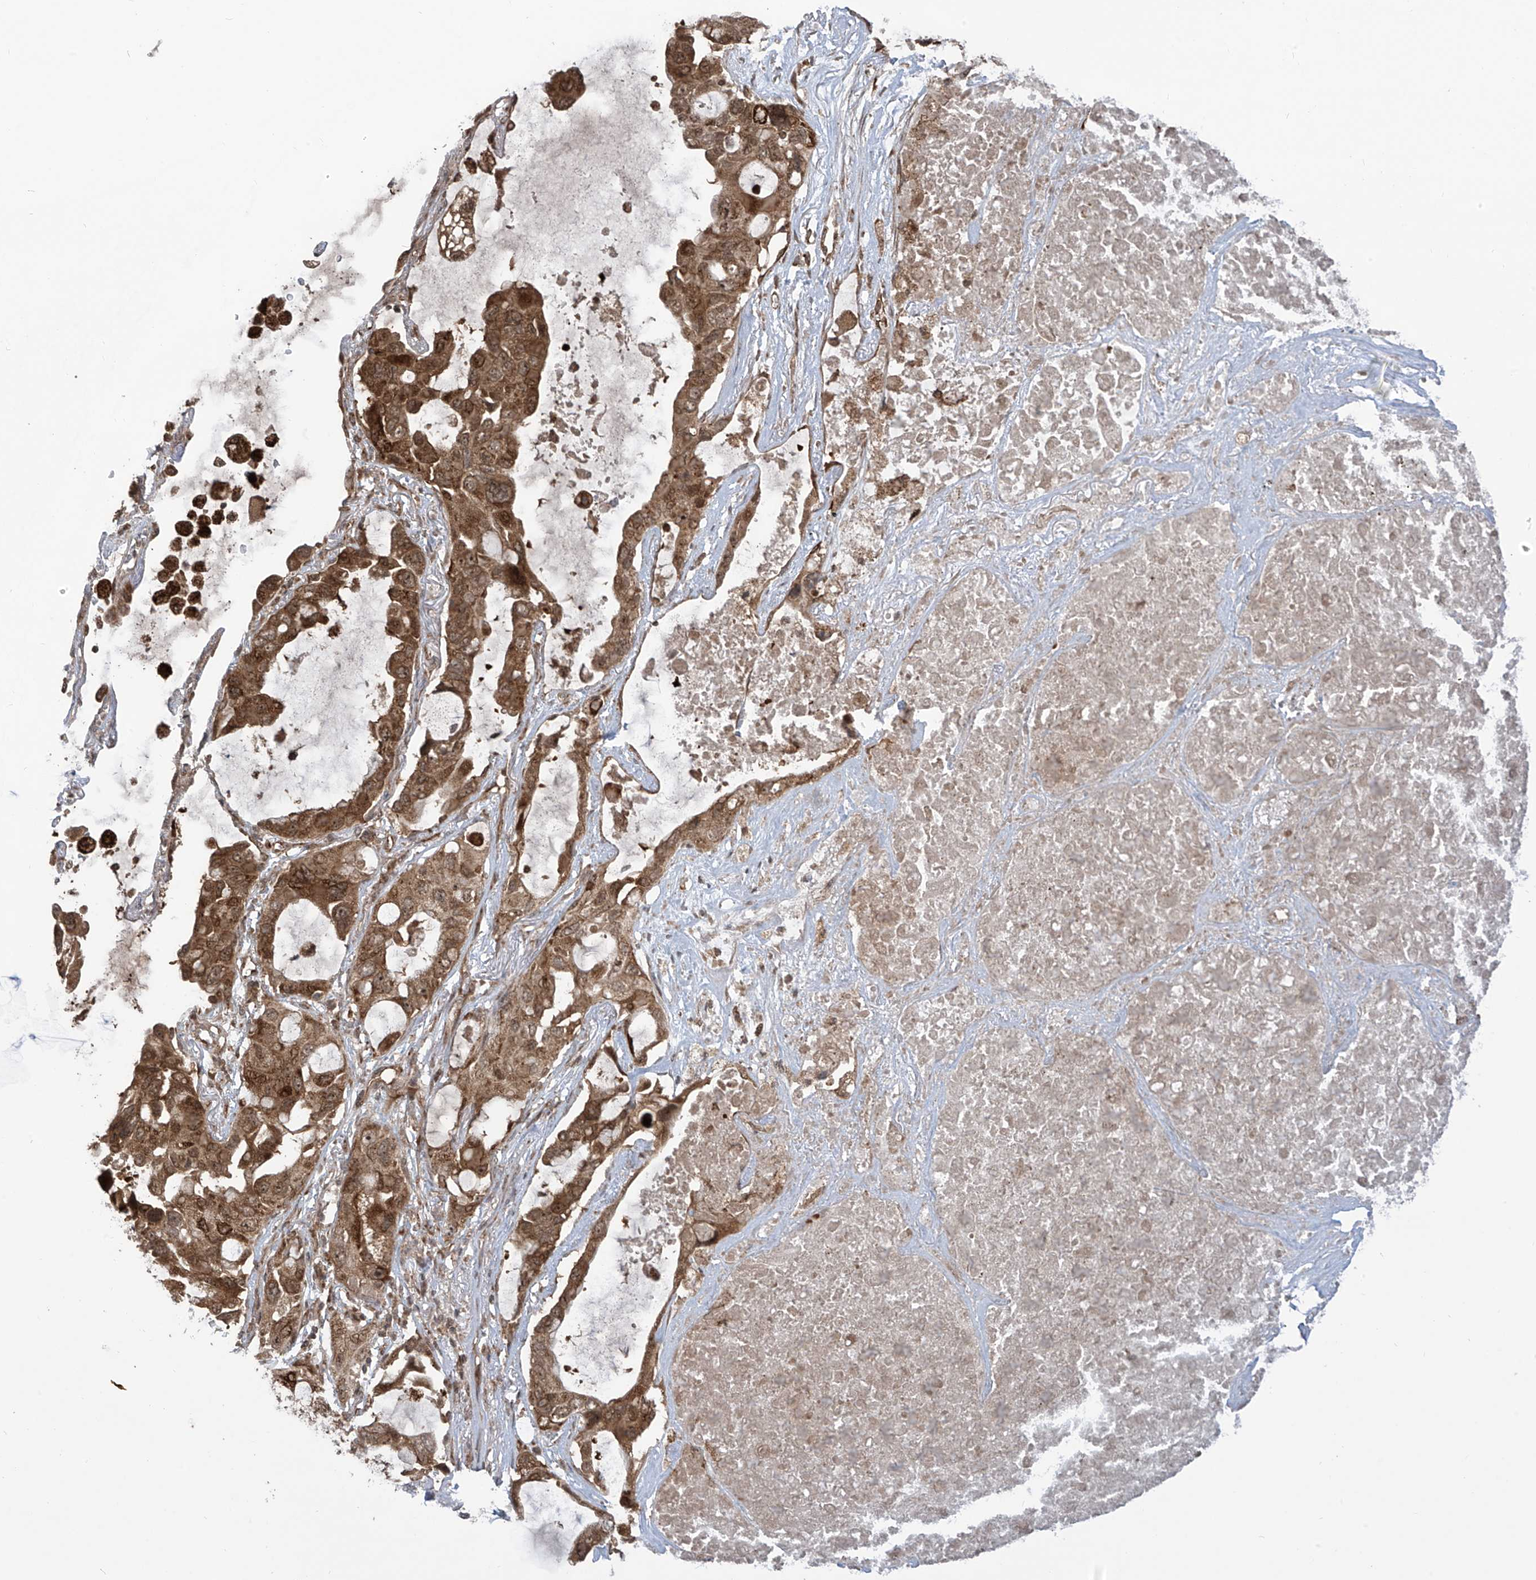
{"staining": {"intensity": "moderate", "quantity": ">75%", "location": "cytoplasmic/membranous"}, "tissue": "lung cancer", "cell_type": "Tumor cells", "image_type": "cancer", "snomed": [{"axis": "morphology", "description": "Squamous cell carcinoma, NOS"}, {"axis": "topography", "description": "Lung"}], "caption": "Moderate cytoplasmic/membranous expression for a protein is seen in approximately >75% of tumor cells of lung squamous cell carcinoma using immunohistochemistry (IHC).", "gene": "TRIM67", "patient": {"sex": "female", "age": 73}}